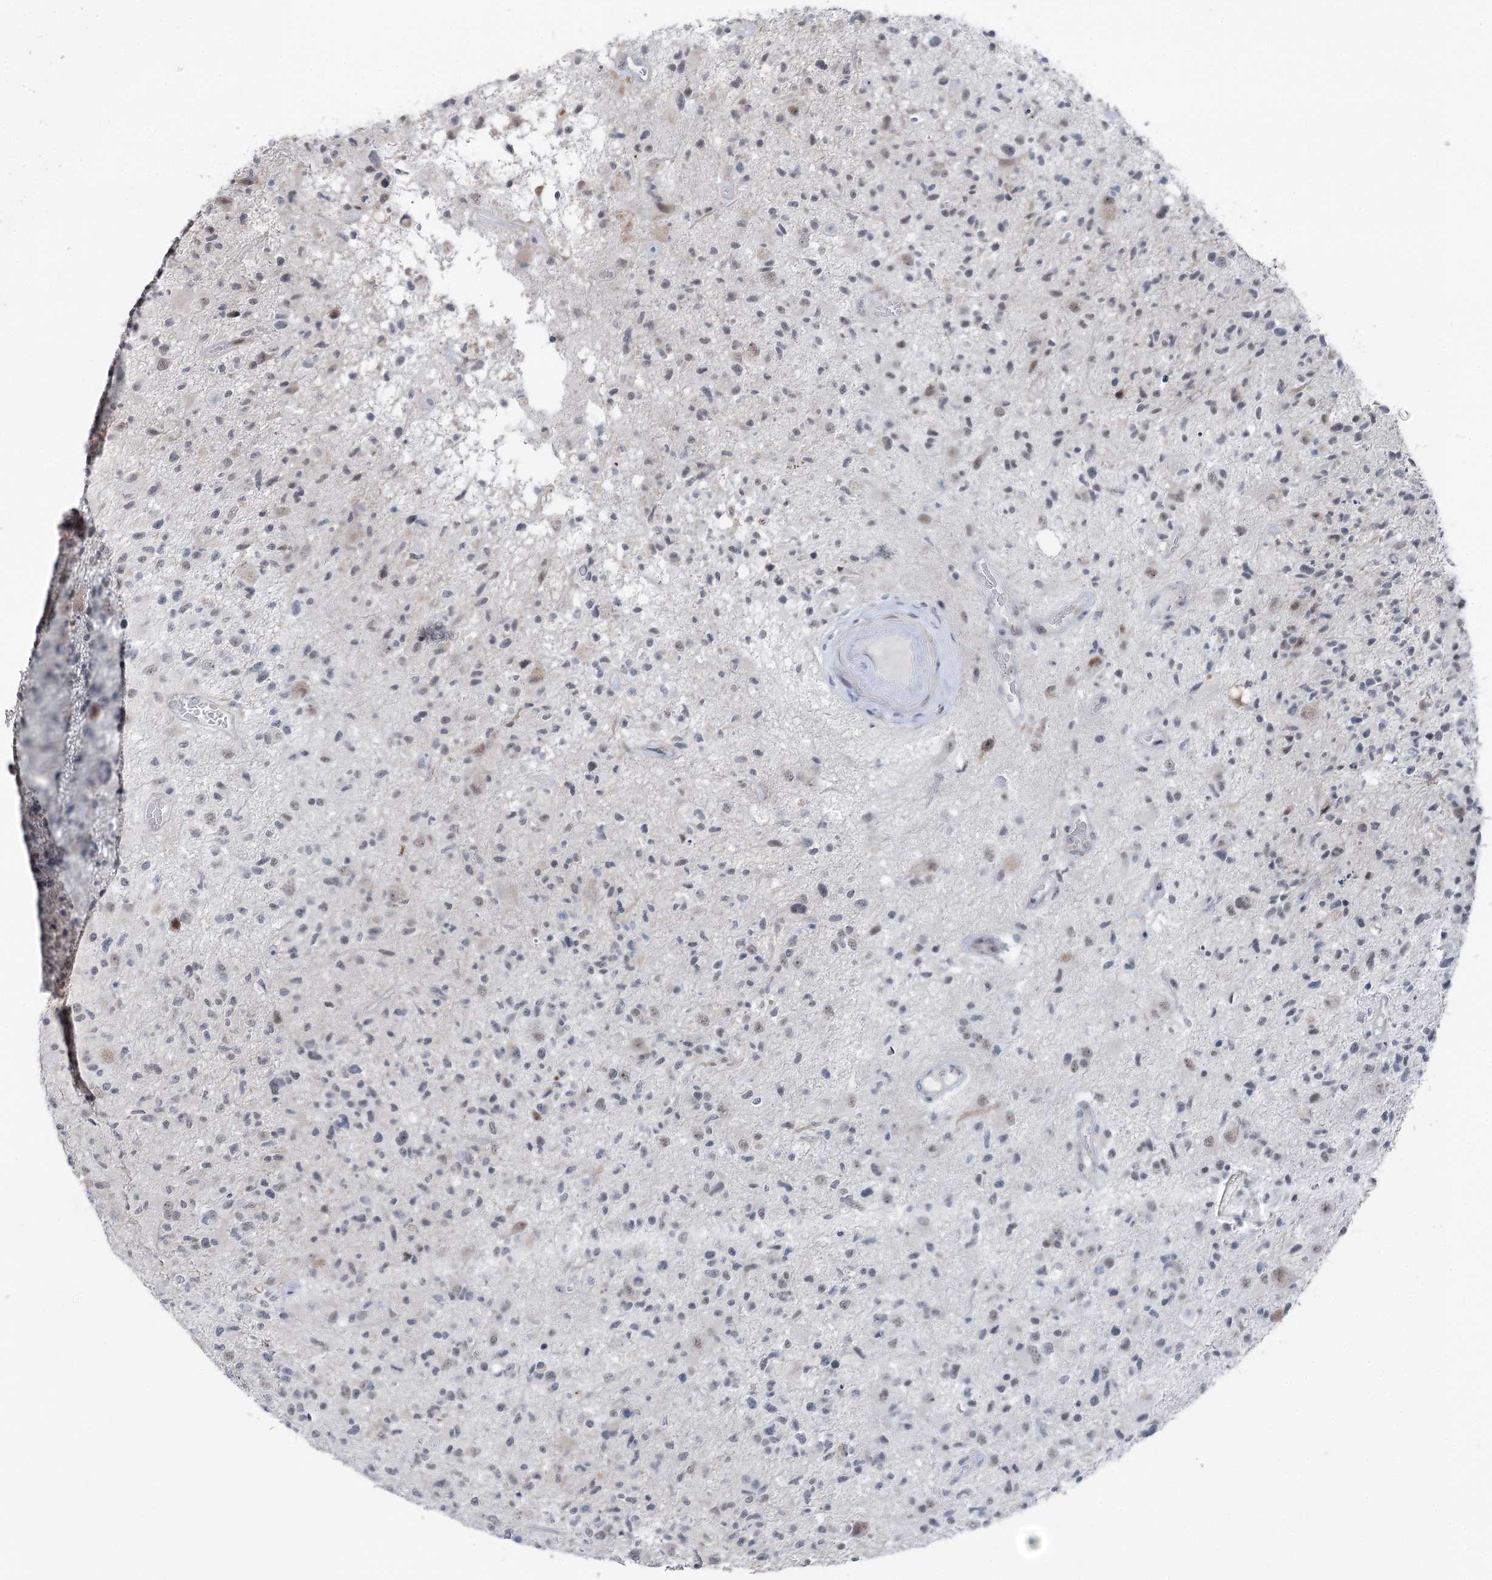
{"staining": {"intensity": "negative", "quantity": "none", "location": "none"}, "tissue": "glioma", "cell_type": "Tumor cells", "image_type": "cancer", "snomed": [{"axis": "morphology", "description": "Glioma, malignant, High grade"}, {"axis": "morphology", "description": "Glioblastoma, NOS"}, {"axis": "topography", "description": "Brain"}], "caption": "There is no significant staining in tumor cells of malignant glioma (high-grade). The staining is performed using DAB brown chromogen with nuclei counter-stained in using hematoxylin.", "gene": "STEEP1", "patient": {"sex": "male", "age": 60}}